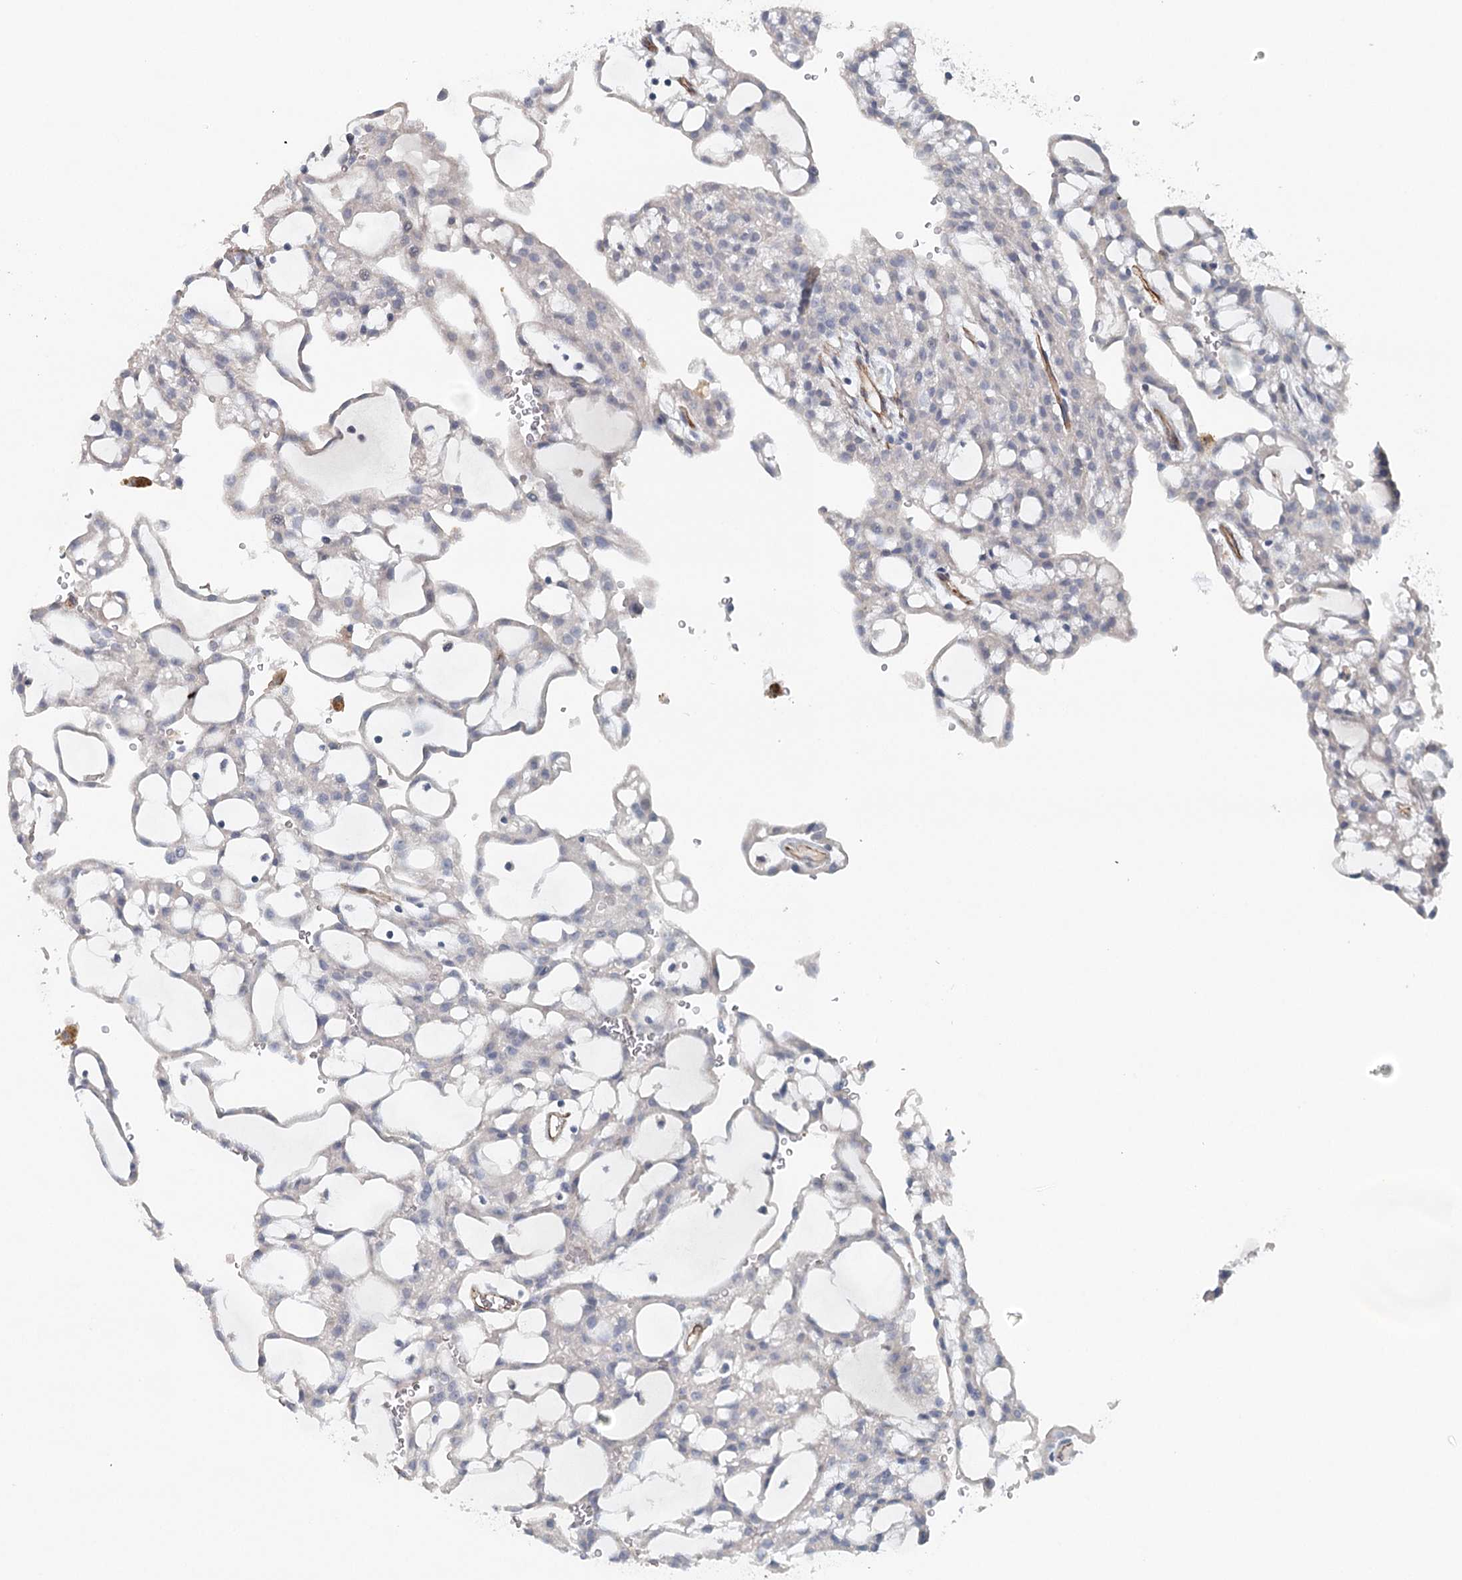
{"staining": {"intensity": "negative", "quantity": "none", "location": "none"}, "tissue": "renal cancer", "cell_type": "Tumor cells", "image_type": "cancer", "snomed": [{"axis": "morphology", "description": "Adenocarcinoma, NOS"}, {"axis": "topography", "description": "Kidney"}], "caption": "A high-resolution micrograph shows immunohistochemistry (IHC) staining of renal cancer, which reveals no significant positivity in tumor cells.", "gene": "SYNPO", "patient": {"sex": "male", "age": 63}}